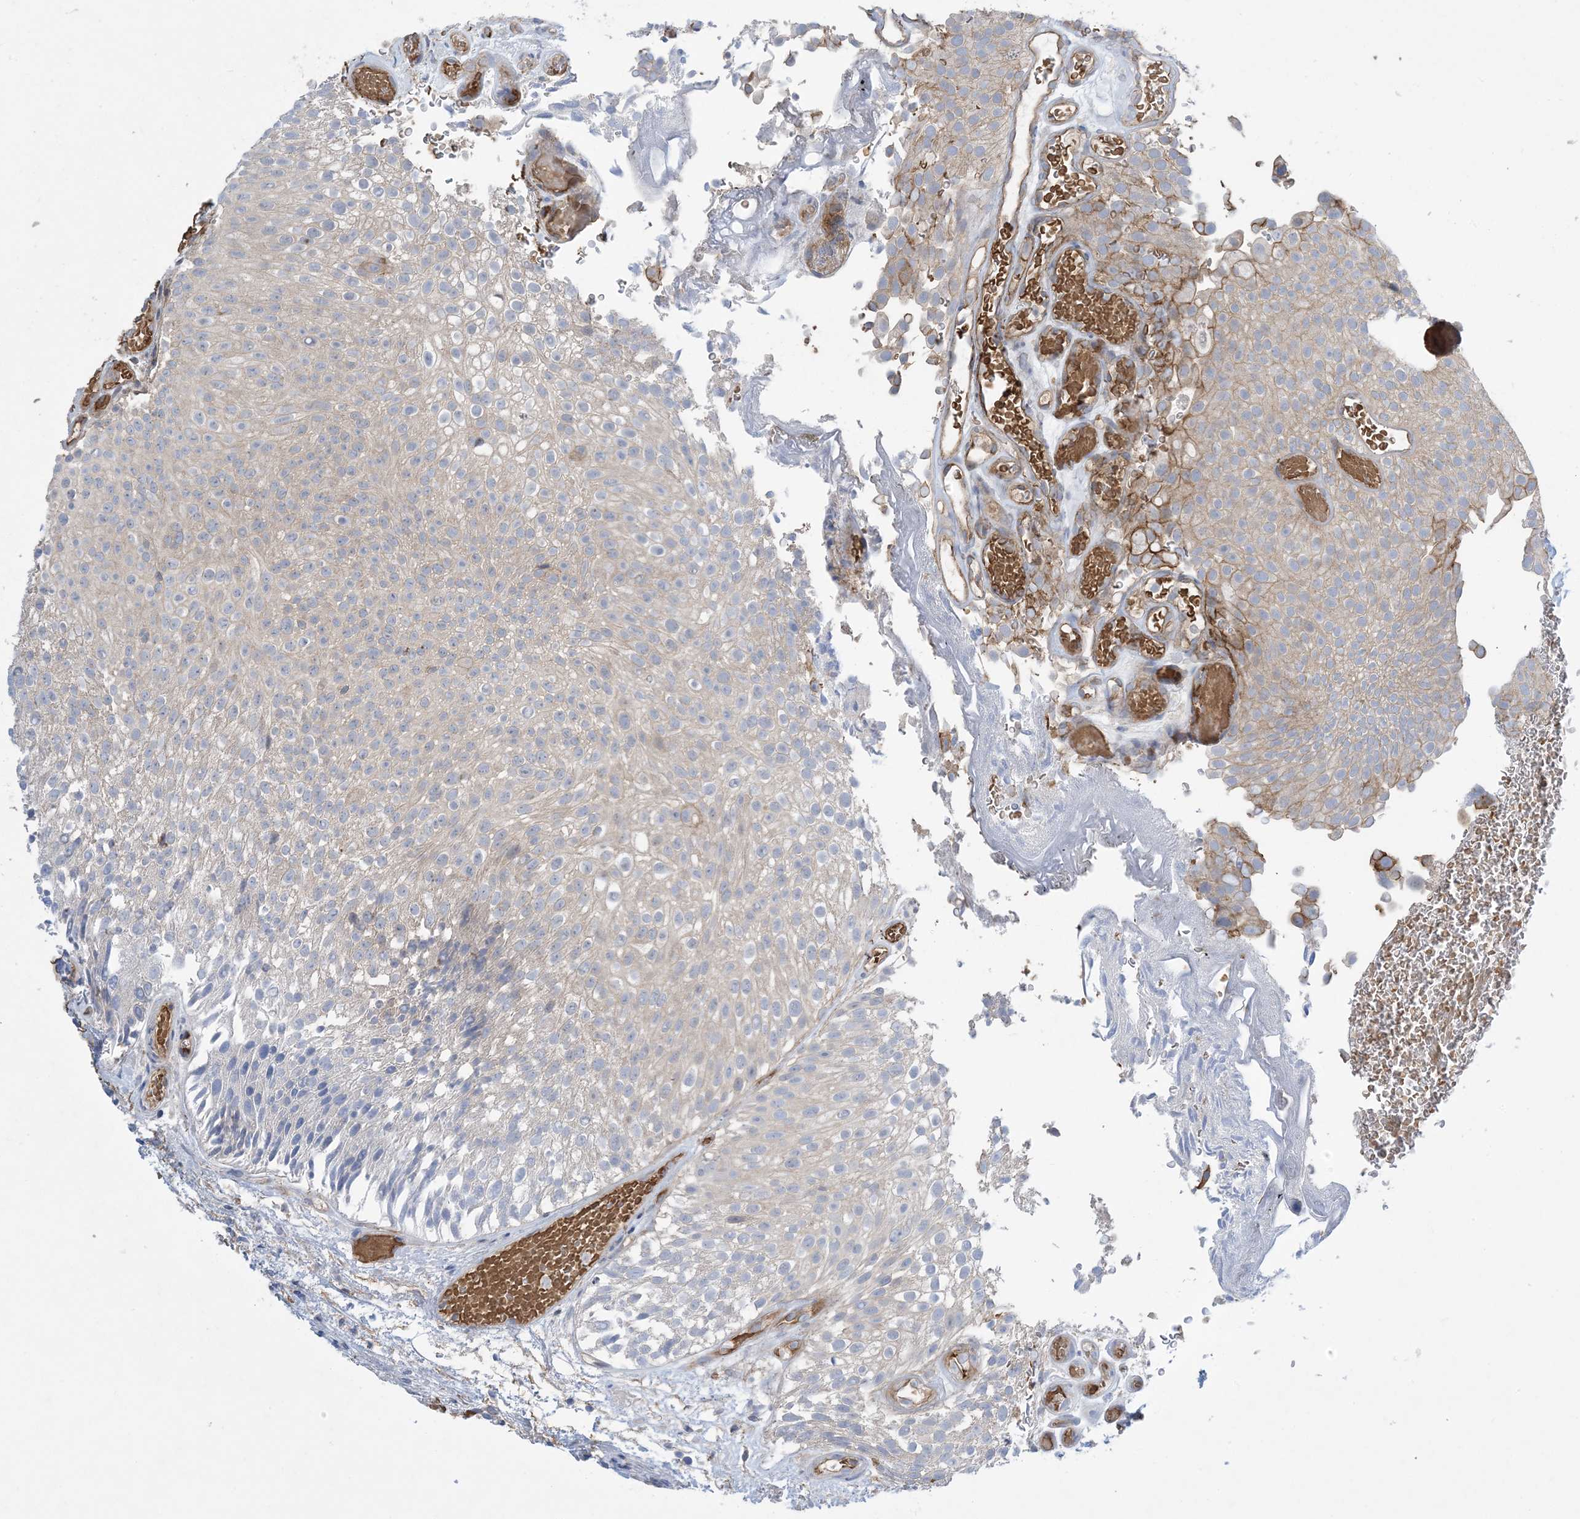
{"staining": {"intensity": "moderate", "quantity": "<25%", "location": "cytoplasmic/membranous"}, "tissue": "urothelial cancer", "cell_type": "Tumor cells", "image_type": "cancer", "snomed": [{"axis": "morphology", "description": "Urothelial carcinoma, Low grade"}, {"axis": "topography", "description": "Urinary bladder"}], "caption": "Protein analysis of urothelial cancer tissue displays moderate cytoplasmic/membranous positivity in about <25% of tumor cells.", "gene": "AOC1", "patient": {"sex": "male", "age": 78}}